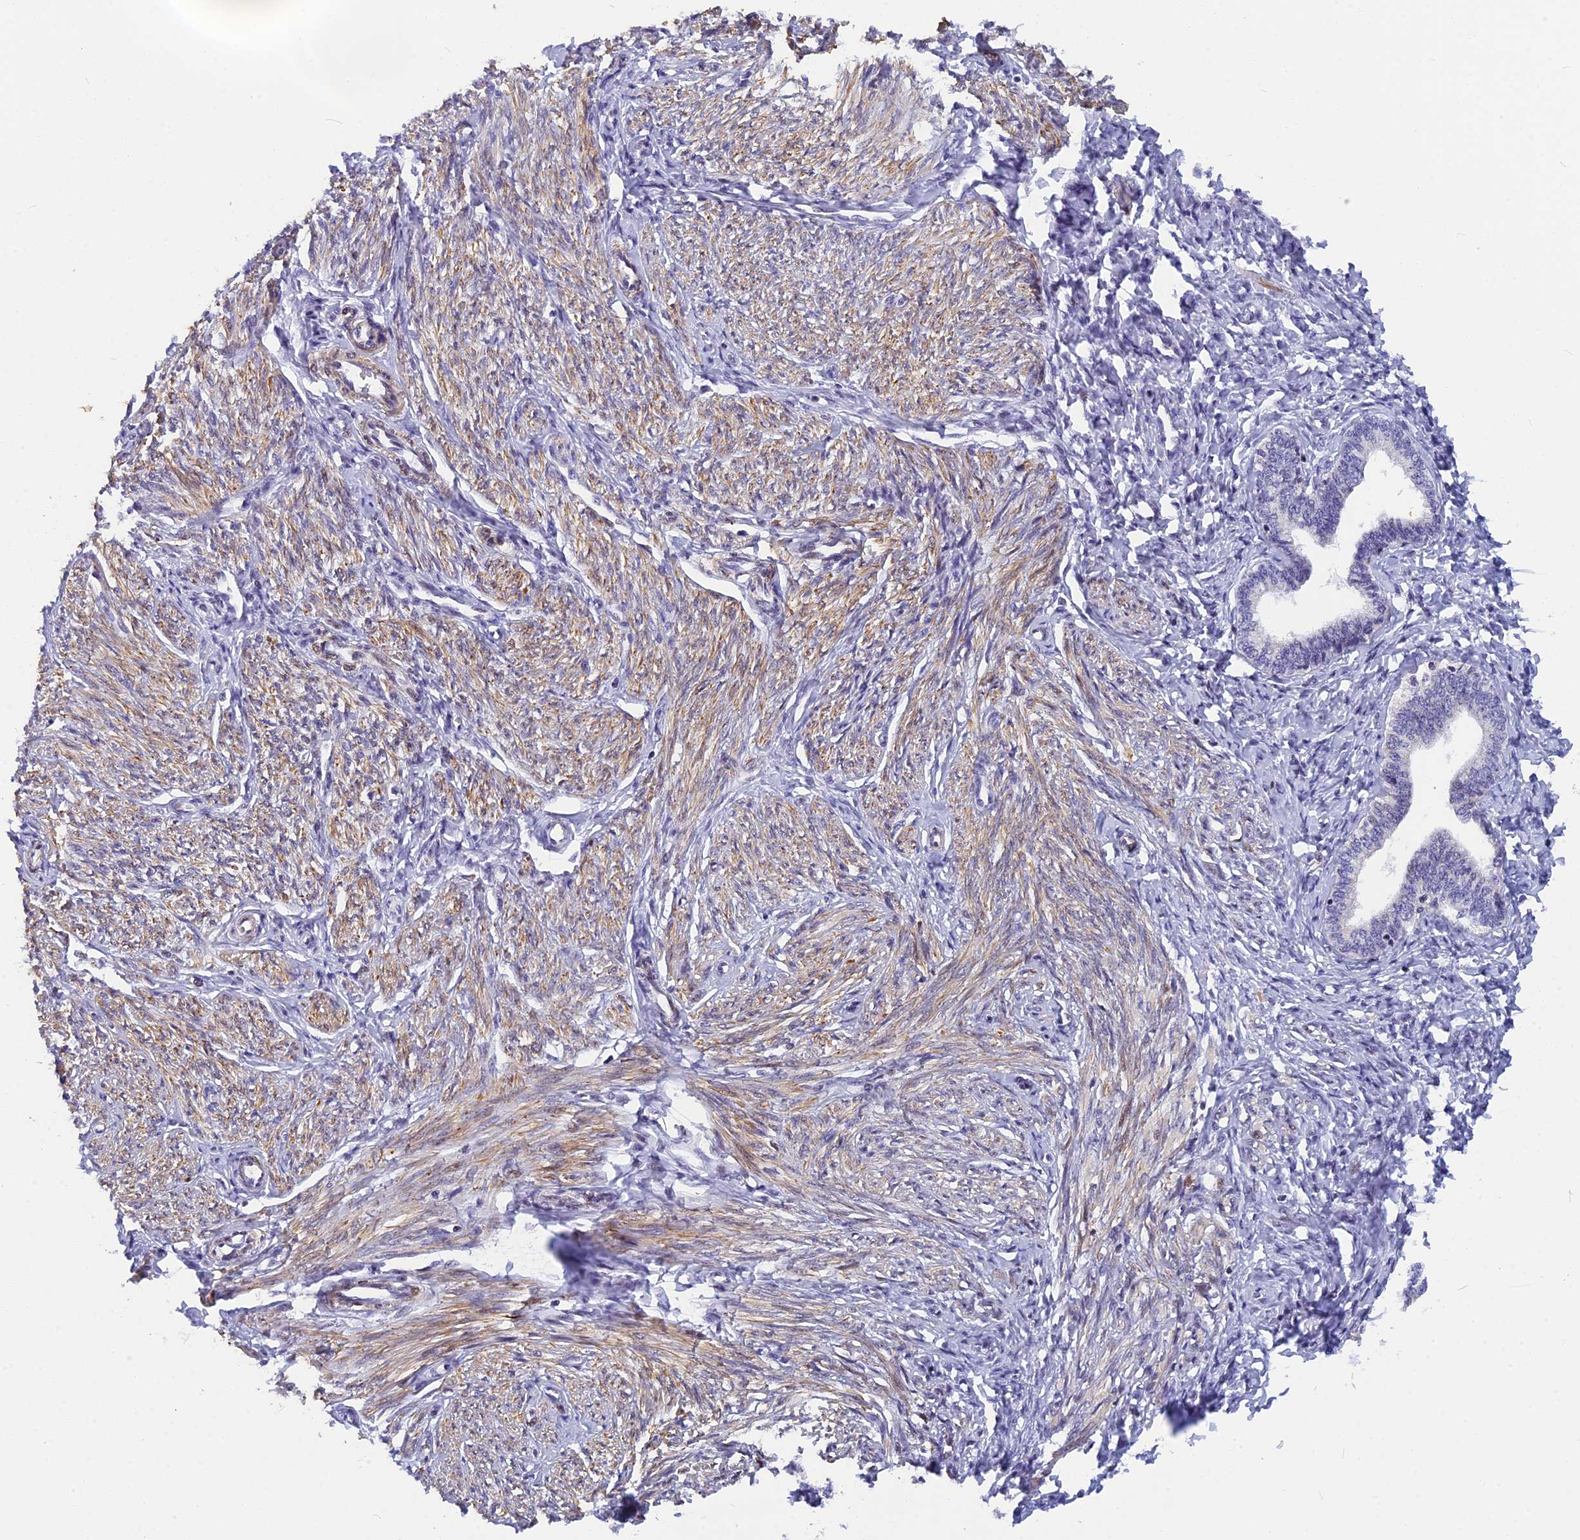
{"staining": {"intensity": "negative", "quantity": "none", "location": "none"}, "tissue": "endometrium", "cell_type": "Cells in endometrial stroma", "image_type": "normal", "snomed": [{"axis": "morphology", "description": "Normal tissue, NOS"}, {"axis": "topography", "description": "Endometrium"}], "caption": "Protein analysis of normal endometrium reveals no significant staining in cells in endometrial stroma. Nuclei are stained in blue.", "gene": "ANKRD34B", "patient": {"sex": "female", "age": 72}}